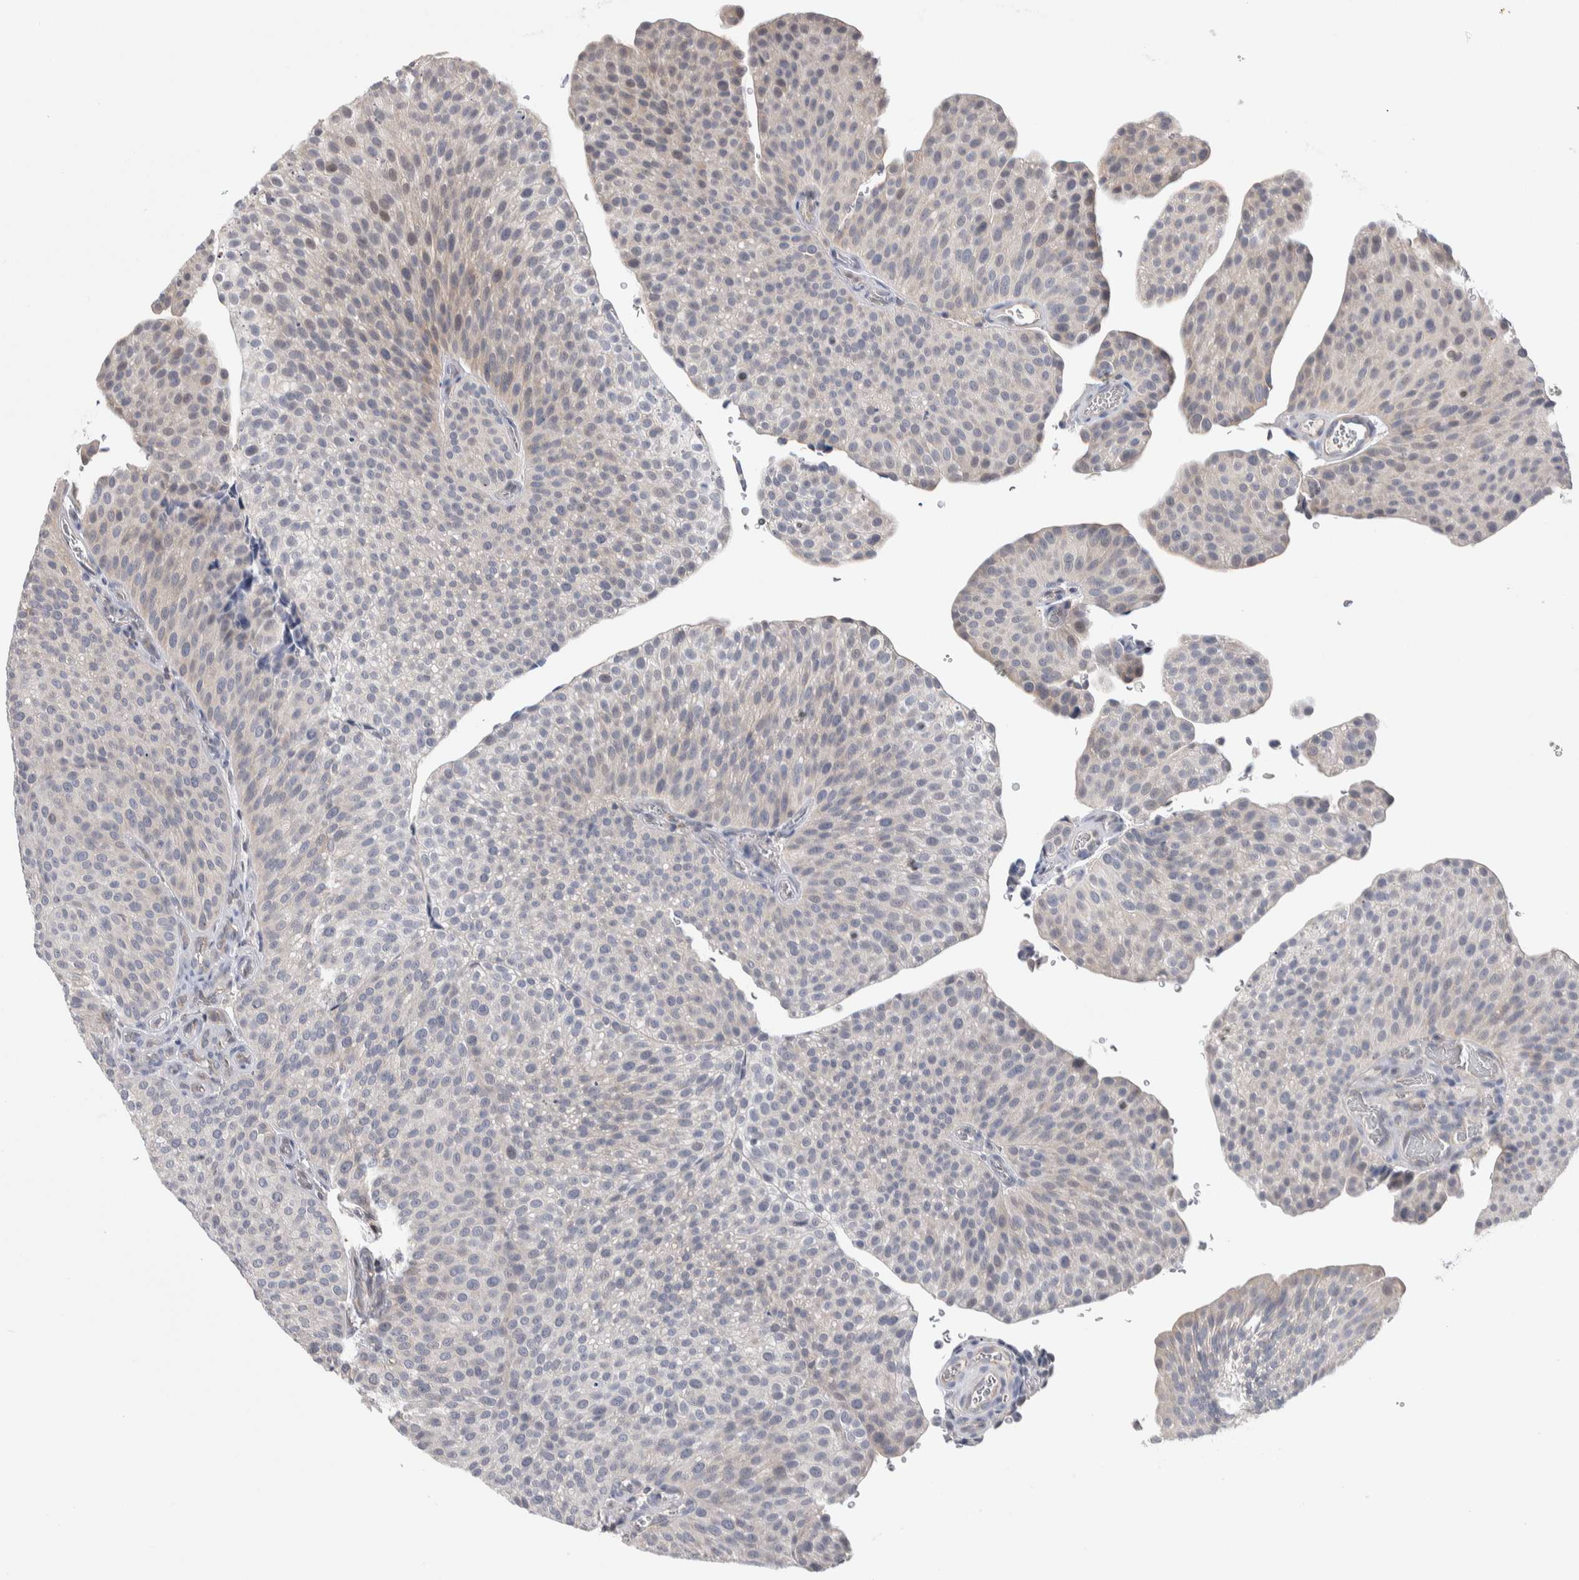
{"staining": {"intensity": "weak", "quantity": "<25%", "location": "nuclear"}, "tissue": "urothelial cancer", "cell_type": "Tumor cells", "image_type": "cancer", "snomed": [{"axis": "morphology", "description": "Normal tissue, NOS"}, {"axis": "morphology", "description": "Urothelial carcinoma, Low grade"}, {"axis": "topography", "description": "Smooth muscle"}, {"axis": "topography", "description": "Urinary bladder"}], "caption": "This image is of urothelial cancer stained with IHC to label a protein in brown with the nuclei are counter-stained blue. There is no positivity in tumor cells.", "gene": "ZBTB49", "patient": {"sex": "male", "age": 60}}